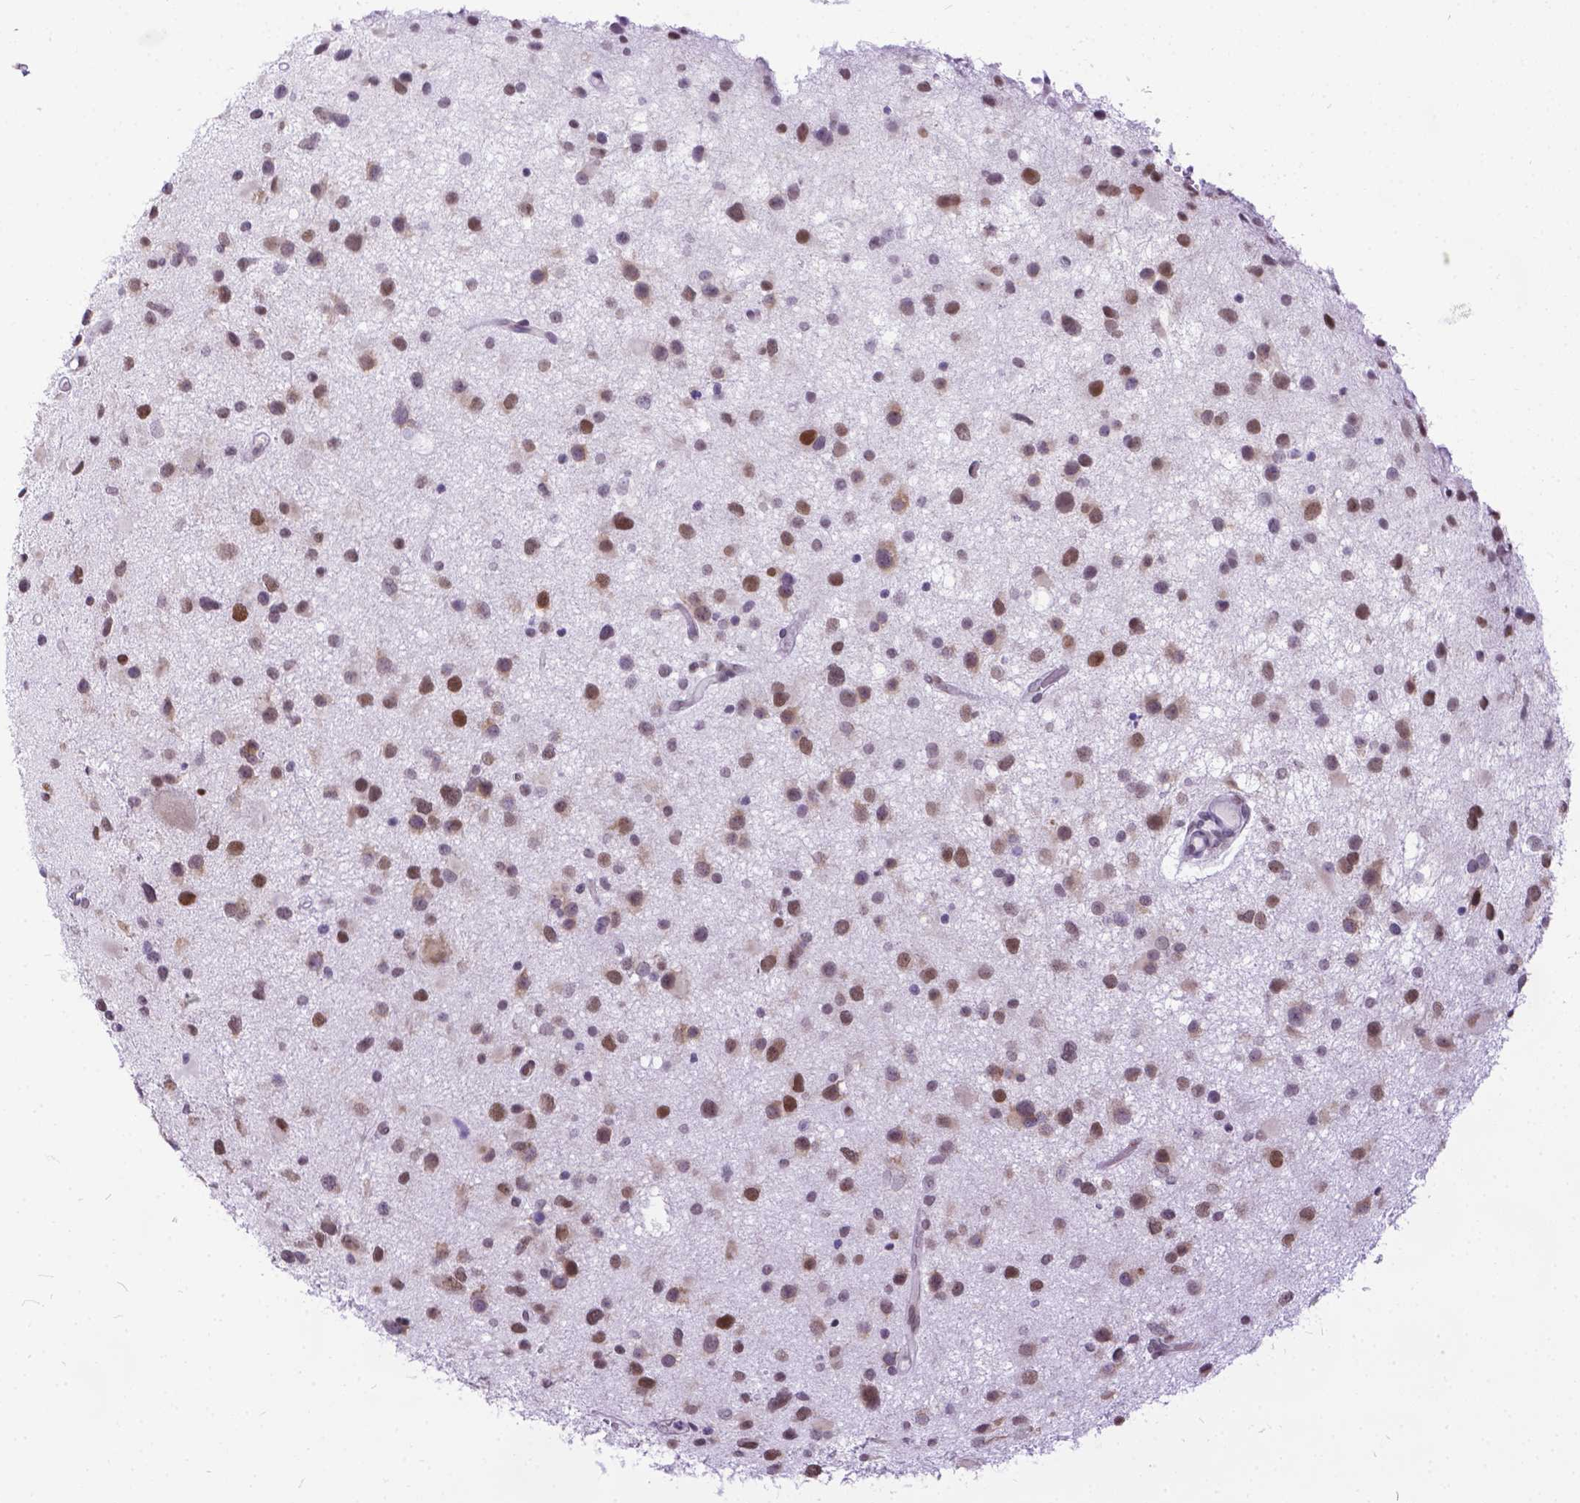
{"staining": {"intensity": "moderate", "quantity": "<25%", "location": "nuclear"}, "tissue": "glioma", "cell_type": "Tumor cells", "image_type": "cancer", "snomed": [{"axis": "morphology", "description": "Glioma, malignant, Low grade"}, {"axis": "topography", "description": "Brain"}], "caption": "Human malignant low-grade glioma stained for a protein (brown) shows moderate nuclear positive staining in about <25% of tumor cells.", "gene": "FAM124B", "patient": {"sex": "female", "age": 32}}